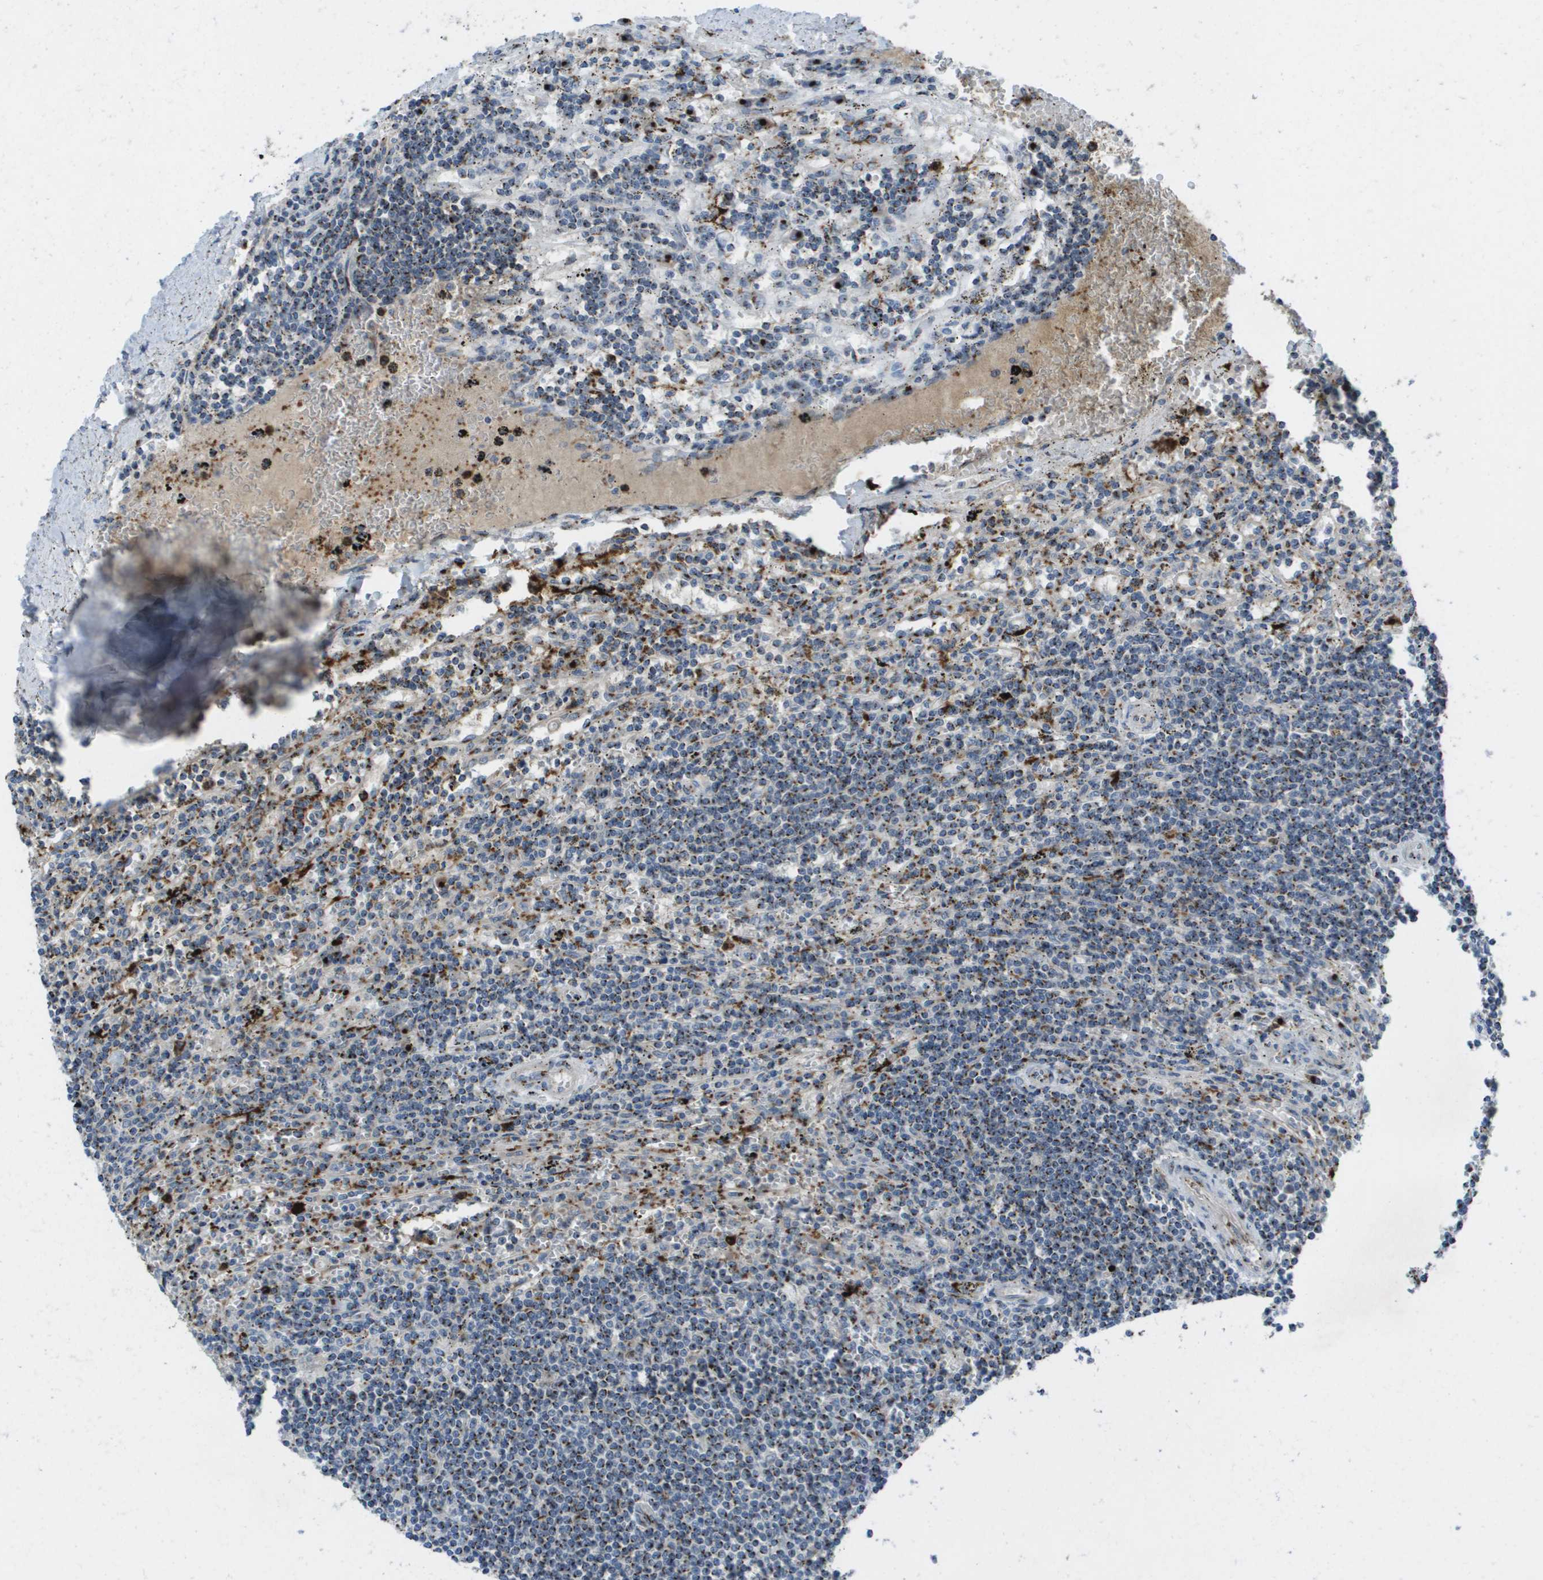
{"staining": {"intensity": "strong", "quantity": ">75%", "location": "cytoplasmic/membranous"}, "tissue": "lymphoma", "cell_type": "Tumor cells", "image_type": "cancer", "snomed": [{"axis": "morphology", "description": "Malignant lymphoma, non-Hodgkin's type, Low grade"}, {"axis": "topography", "description": "Spleen"}], "caption": "Tumor cells display strong cytoplasmic/membranous expression in approximately >75% of cells in malignant lymphoma, non-Hodgkin's type (low-grade). The protein of interest is stained brown, and the nuclei are stained in blue (DAB IHC with brightfield microscopy, high magnification).", "gene": "QSOX2", "patient": {"sex": "male", "age": 76}}